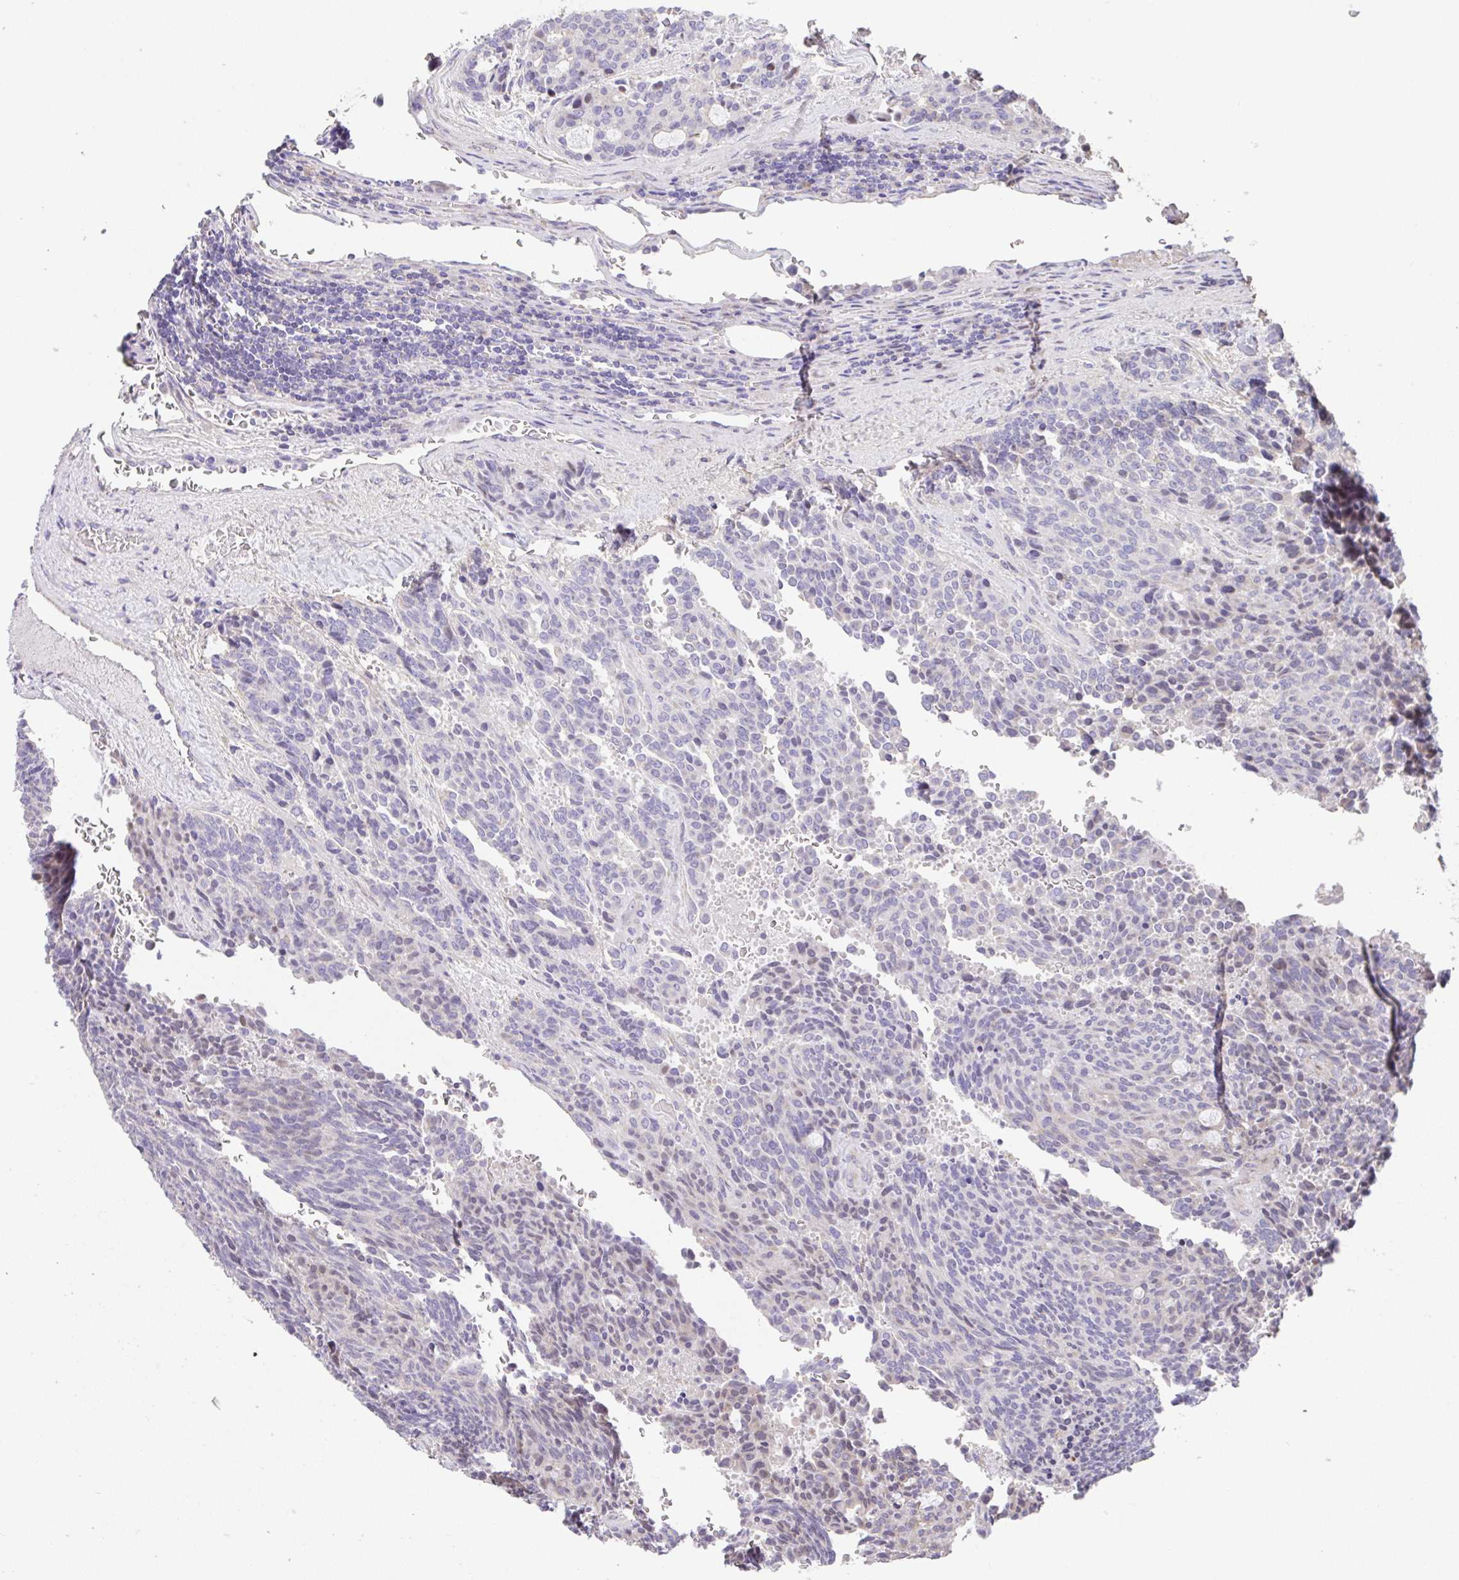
{"staining": {"intensity": "negative", "quantity": "none", "location": "none"}, "tissue": "carcinoid", "cell_type": "Tumor cells", "image_type": "cancer", "snomed": [{"axis": "morphology", "description": "Carcinoid, malignant, NOS"}, {"axis": "topography", "description": "Pancreas"}], "caption": "Carcinoid (malignant) was stained to show a protein in brown. There is no significant expression in tumor cells.", "gene": "RUNDC3B", "patient": {"sex": "female", "age": 54}}